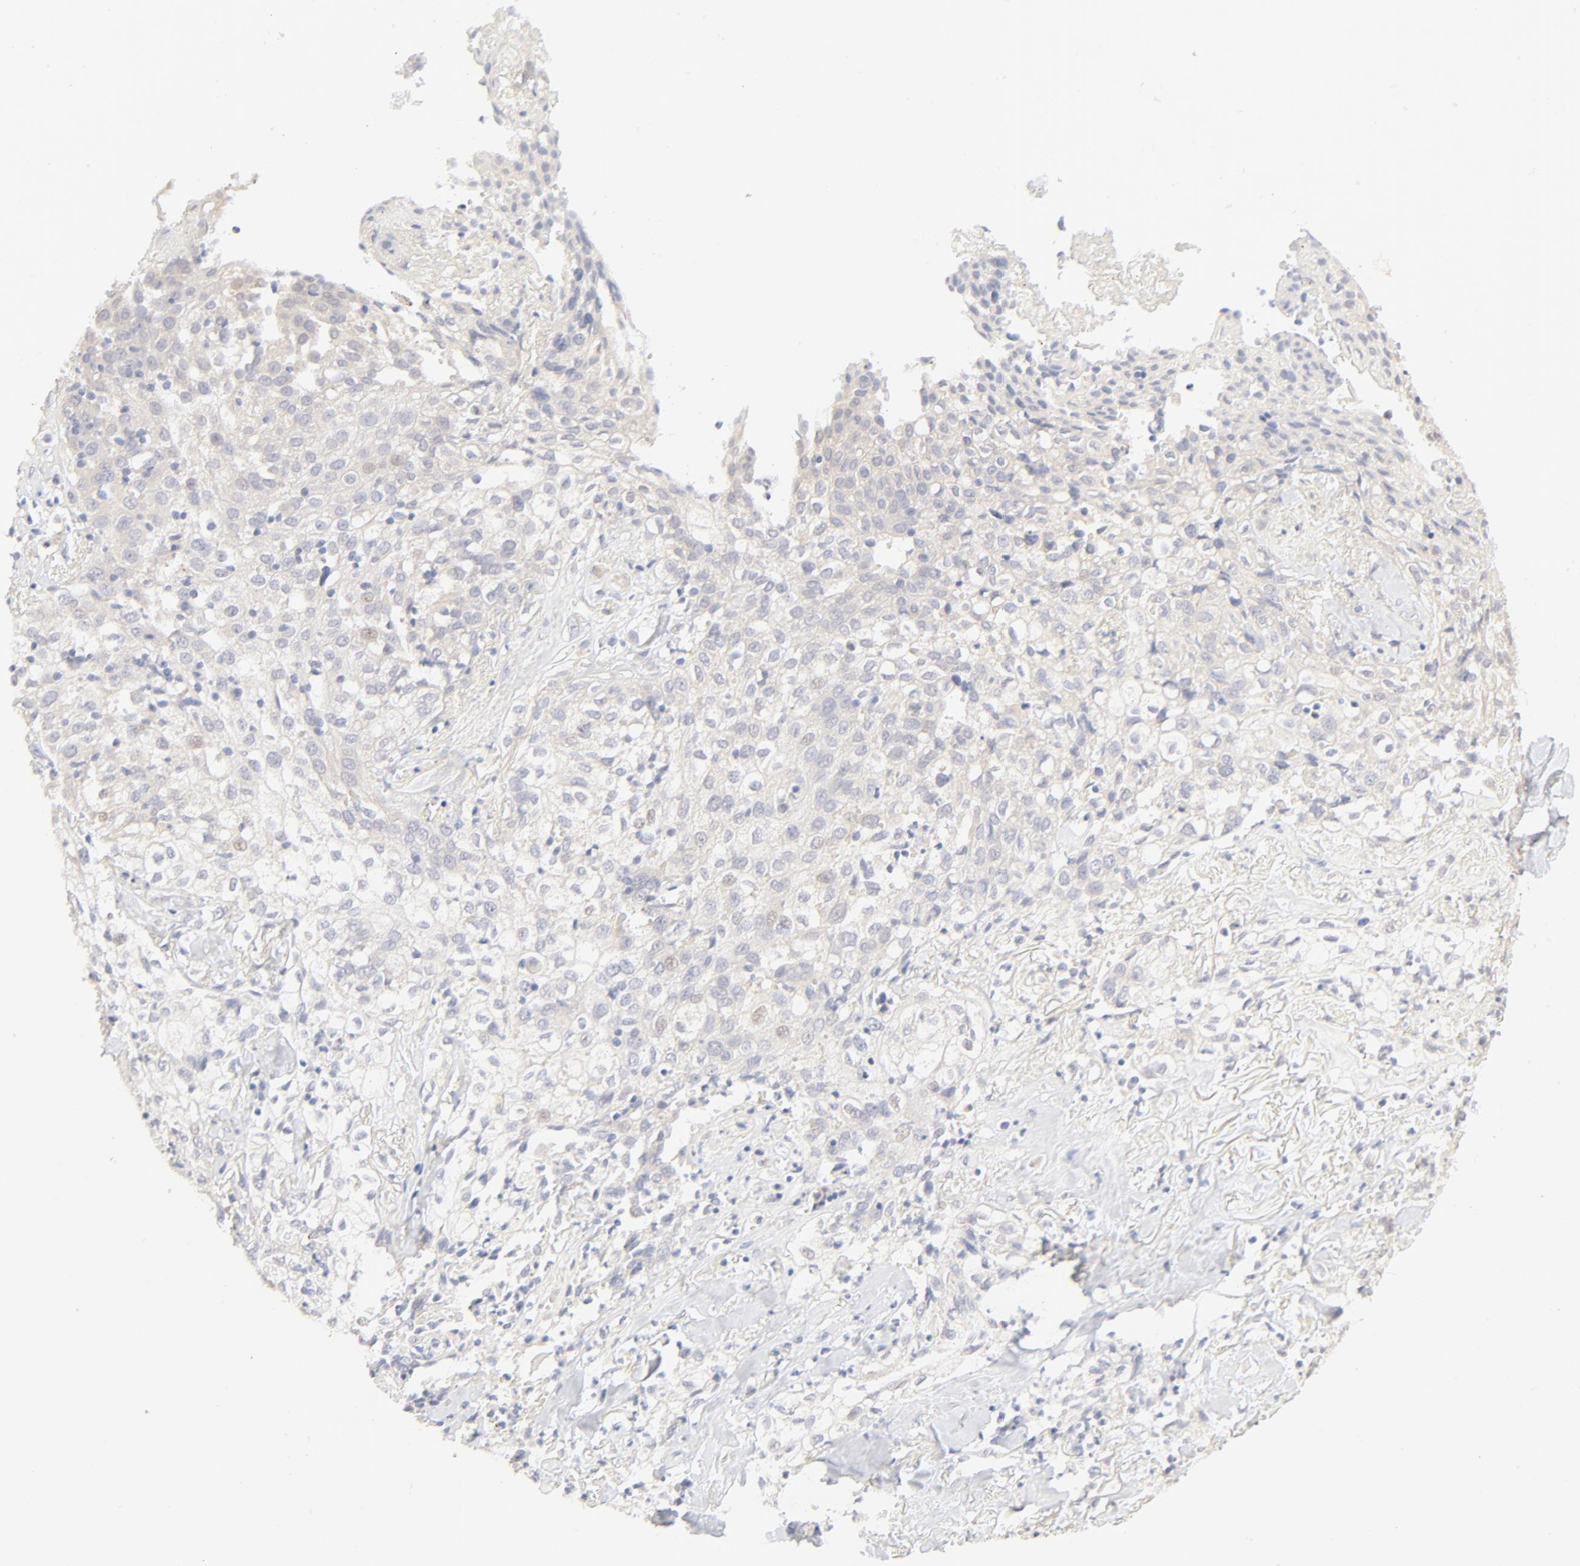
{"staining": {"intensity": "negative", "quantity": "none", "location": "none"}, "tissue": "skin cancer", "cell_type": "Tumor cells", "image_type": "cancer", "snomed": [{"axis": "morphology", "description": "Squamous cell carcinoma, NOS"}, {"axis": "topography", "description": "Skin"}], "caption": "Immunohistochemistry image of skin squamous cell carcinoma stained for a protein (brown), which exhibits no positivity in tumor cells.", "gene": "NKX2-2", "patient": {"sex": "male", "age": 65}}